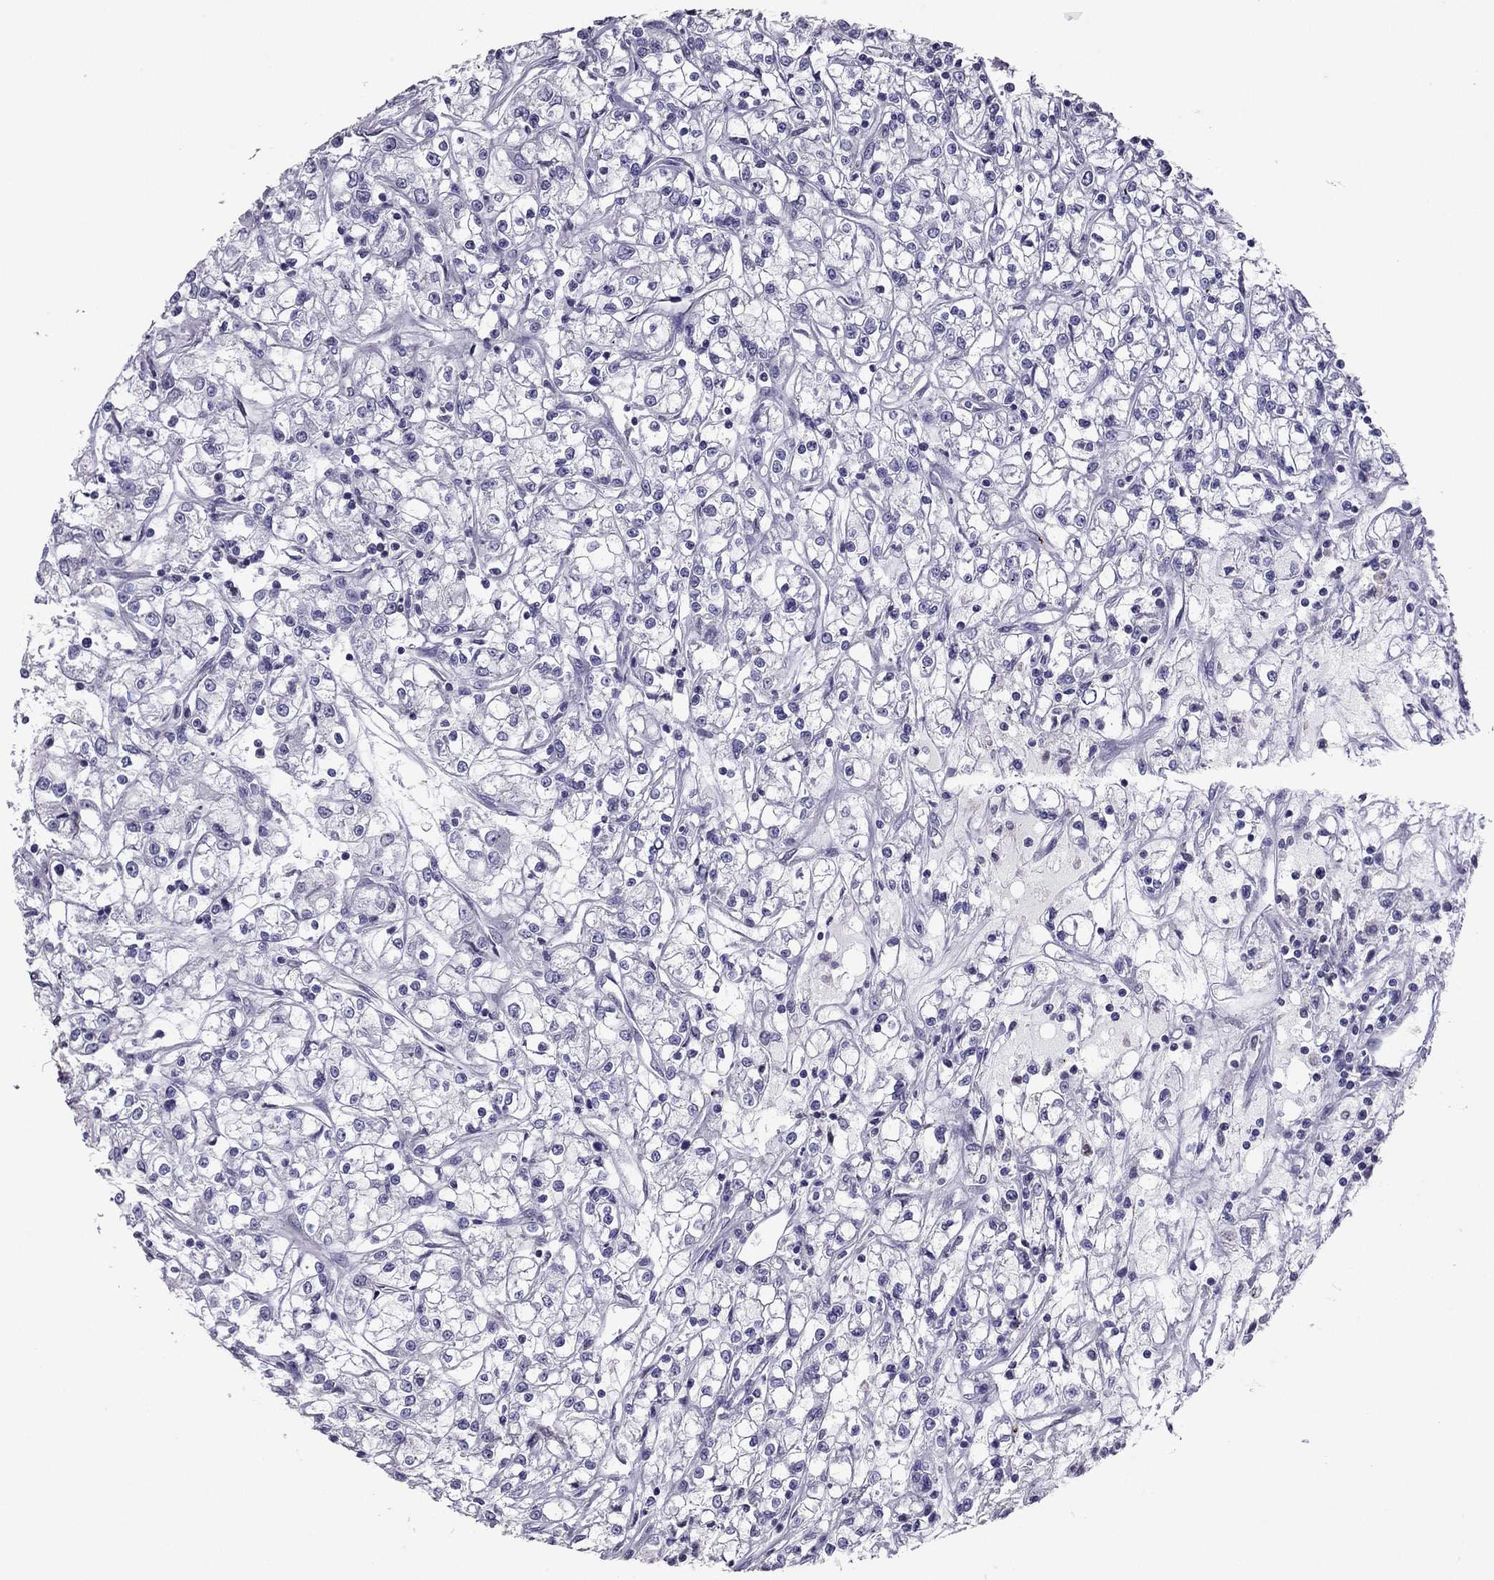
{"staining": {"intensity": "negative", "quantity": "none", "location": "none"}, "tissue": "renal cancer", "cell_type": "Tumor cells", "image_type": "cancer", "snomed": [{"axis": "morphology", "description": "Adenocarcinoma, NOS"}, {"axis": "topography", "description": "Kidney"}], "caption": "Tumor cells are negative for protein expression in human renal cancer. Nuclei are stained in blue.", "gene": "RGS8", "patient": {"sex": "female", "age": 59}}